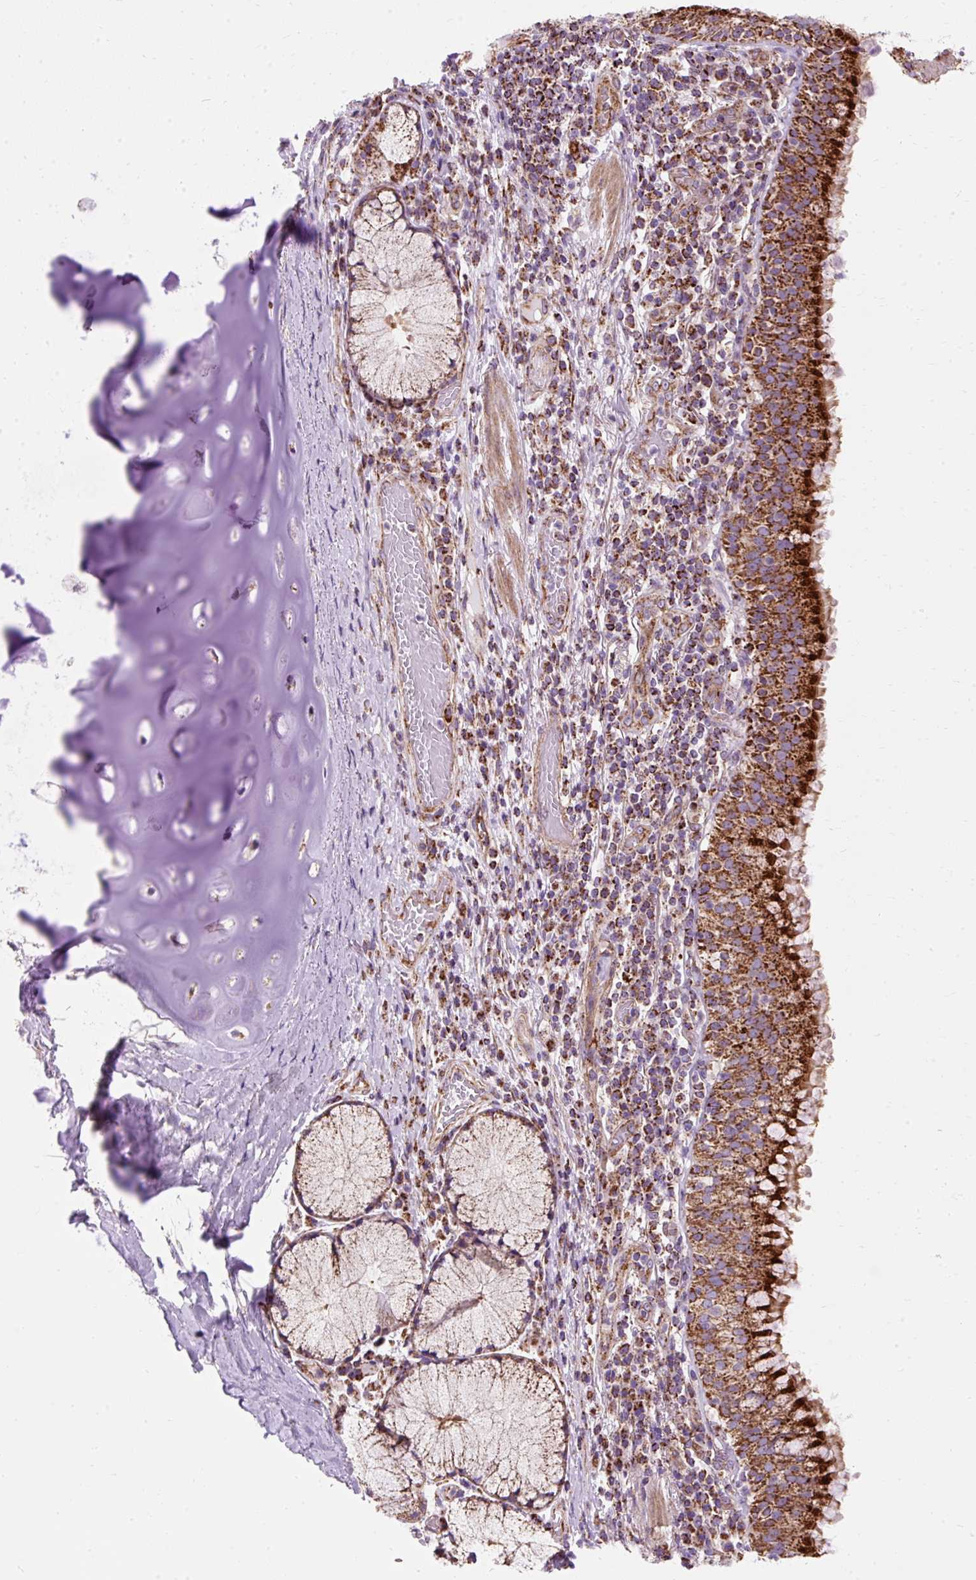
{"staining": {"intensity": "strong", "quantity": ">75%", "location": "cytoplasmic/membranous"}, "tissue": "bronchus", "cell_type": "Respiratory epithelial cells", "image_type": "normal", "snomed": [{"axis": "morphology", "description": "Normal tissue, NOS"}, {"axis": "topography", "description": "Cartilage tissue"}, {"axis": "topography", "description": "Bronchus"}], "caption": "Unremarkable bronchus was stained to show a protein in brown. There is high levels of strong cytoplasmic/membranous staining in approximately >75% of respiratory epithelial cells. (brown staining indicates protein expression, while blue staining denotes nuclei).", "gene": "CEP290", "patient": {"sex": "male", "age": 56}}